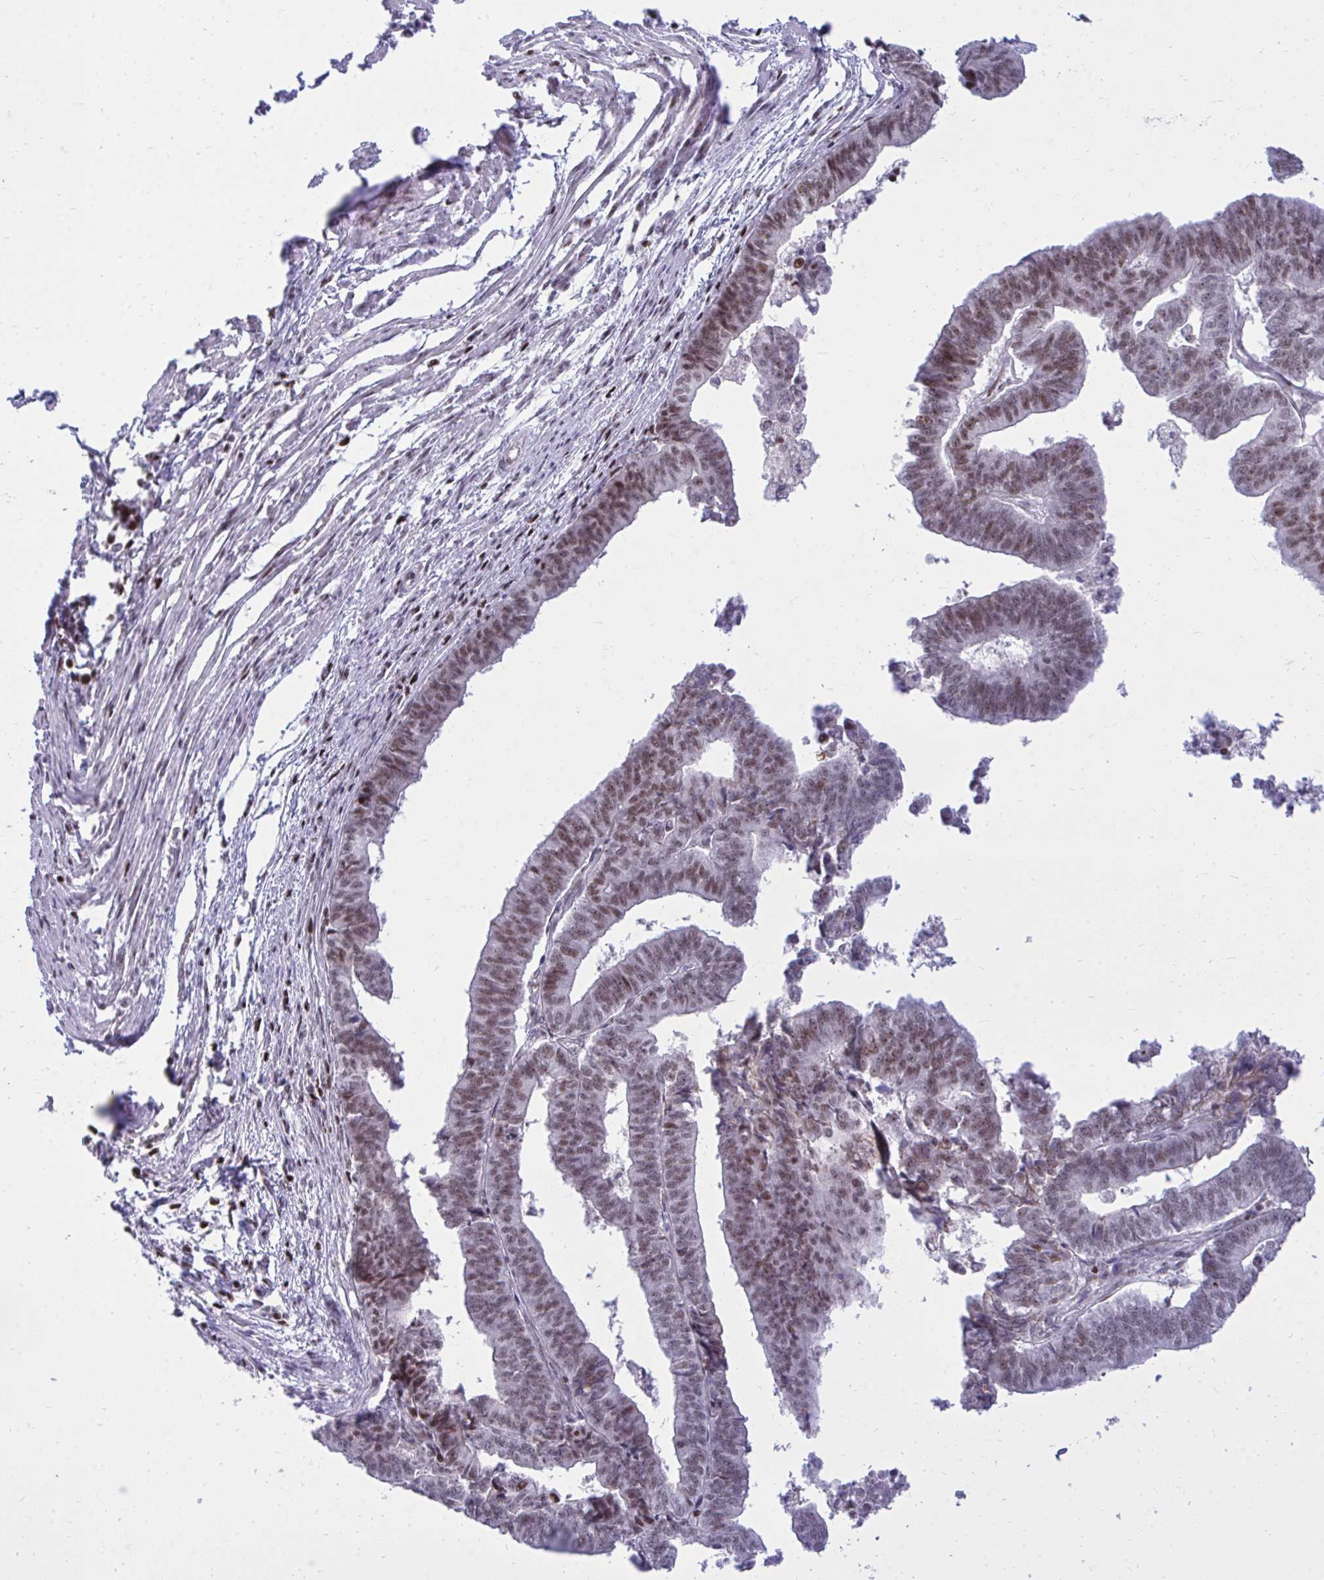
{"staining": {"intensity": "moderate", "quantity": ">75%", "location": "nuclear"}, "tissue": "endometrial cancer", "cell_type": "Tumor cells", "image_type": "cancer", "snomed": [{"axis": "morphology", "description": "Adenocarcinoma, NOS"}, {"axis": "topography", "description": "Endometrium"}], "caption": "Tumor cells display moderate nuclear expression in about >75% of cells in endometrial cancer (adenocarcinoma).", "gene": "C14orf39", "patient": {"sex": "female", "age": 65}}